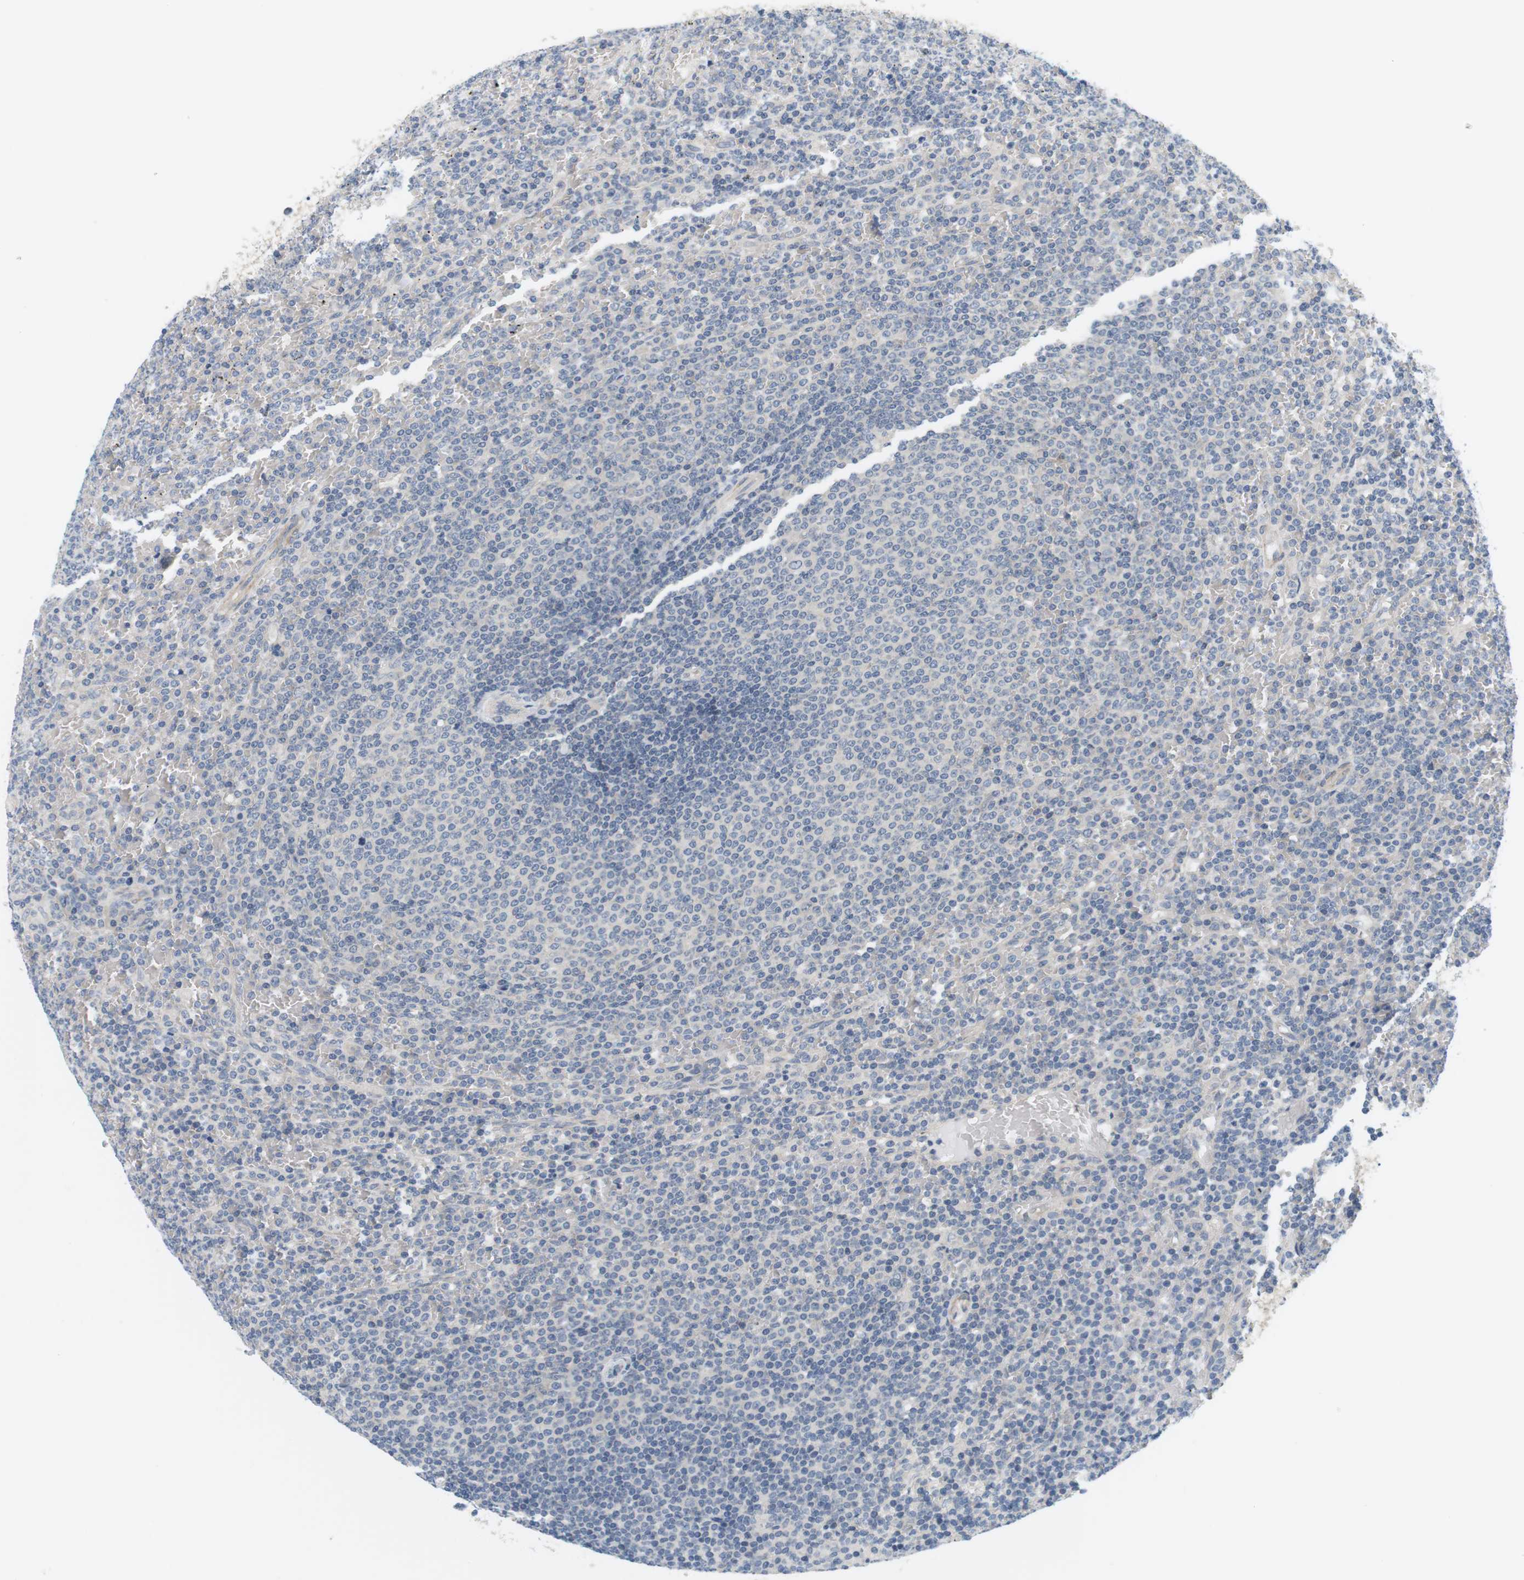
{"staining": {"intensity": "negative", "quantity": "none", "location": "none"}, "tissue": "lymphoma", "cell_type": "Tumor cells", "image_type": "cancer", "snomed": [{"axis": "morphology", "description": "Malignant lymphoma, non-Hodgkin's type, Low grade"}, {"axis": "topography", "description": "Spleen"}], "caption": "Immunohistochemistry (IHC) of human lymphoma demonstrates no positivity in tumor cells. The staining is performed using DAB brown chromogen with nuclei counter-stained in using hematoxylin.", "gene": "EVA1C", "patient": {"sex": "female", "age": 77}}